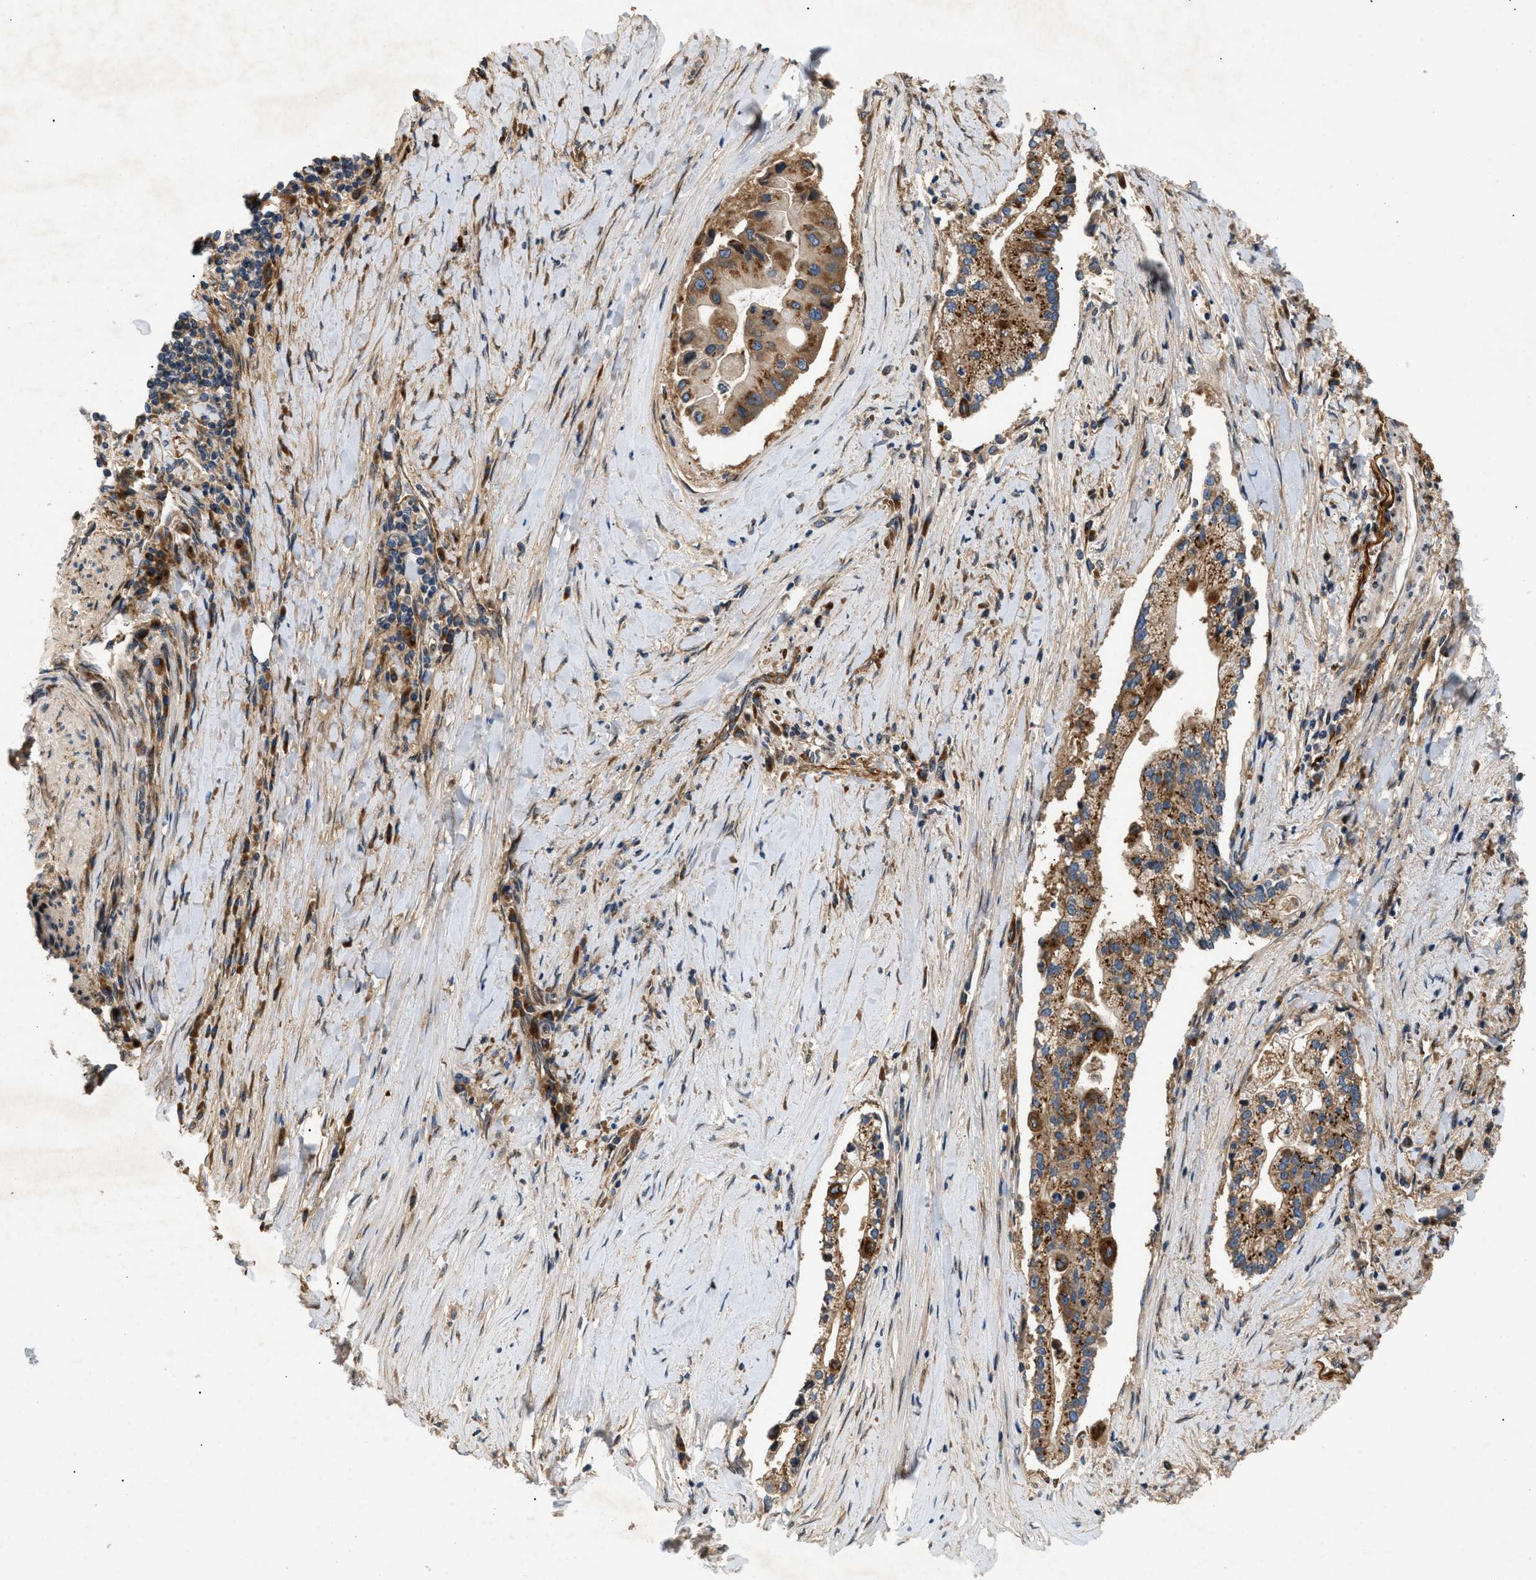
{"staining": {"intensity": "strong", "quantity": ">75%", "location": "cytoplasmic/membranous"}, "tissue": "liver cancer", "cell_type": "Tumor cells", "image_type": "cancer", "snomed": [{"axis": "morphology", "description": "Cholangiocarcinoma"}, {"axis": "topography", "description": "Liver"}], "caption": "Immunohistochemistry (IHC) of human liver cancer demonstrates high levels of strong cytoplasmic/membranous expression in approximately >75% of tumor cells. (DAB = brown stain, brightfield microscopy at high magnification).", "gene": "LYSMD3", "patient": {"sex": "male", "age": 50}}